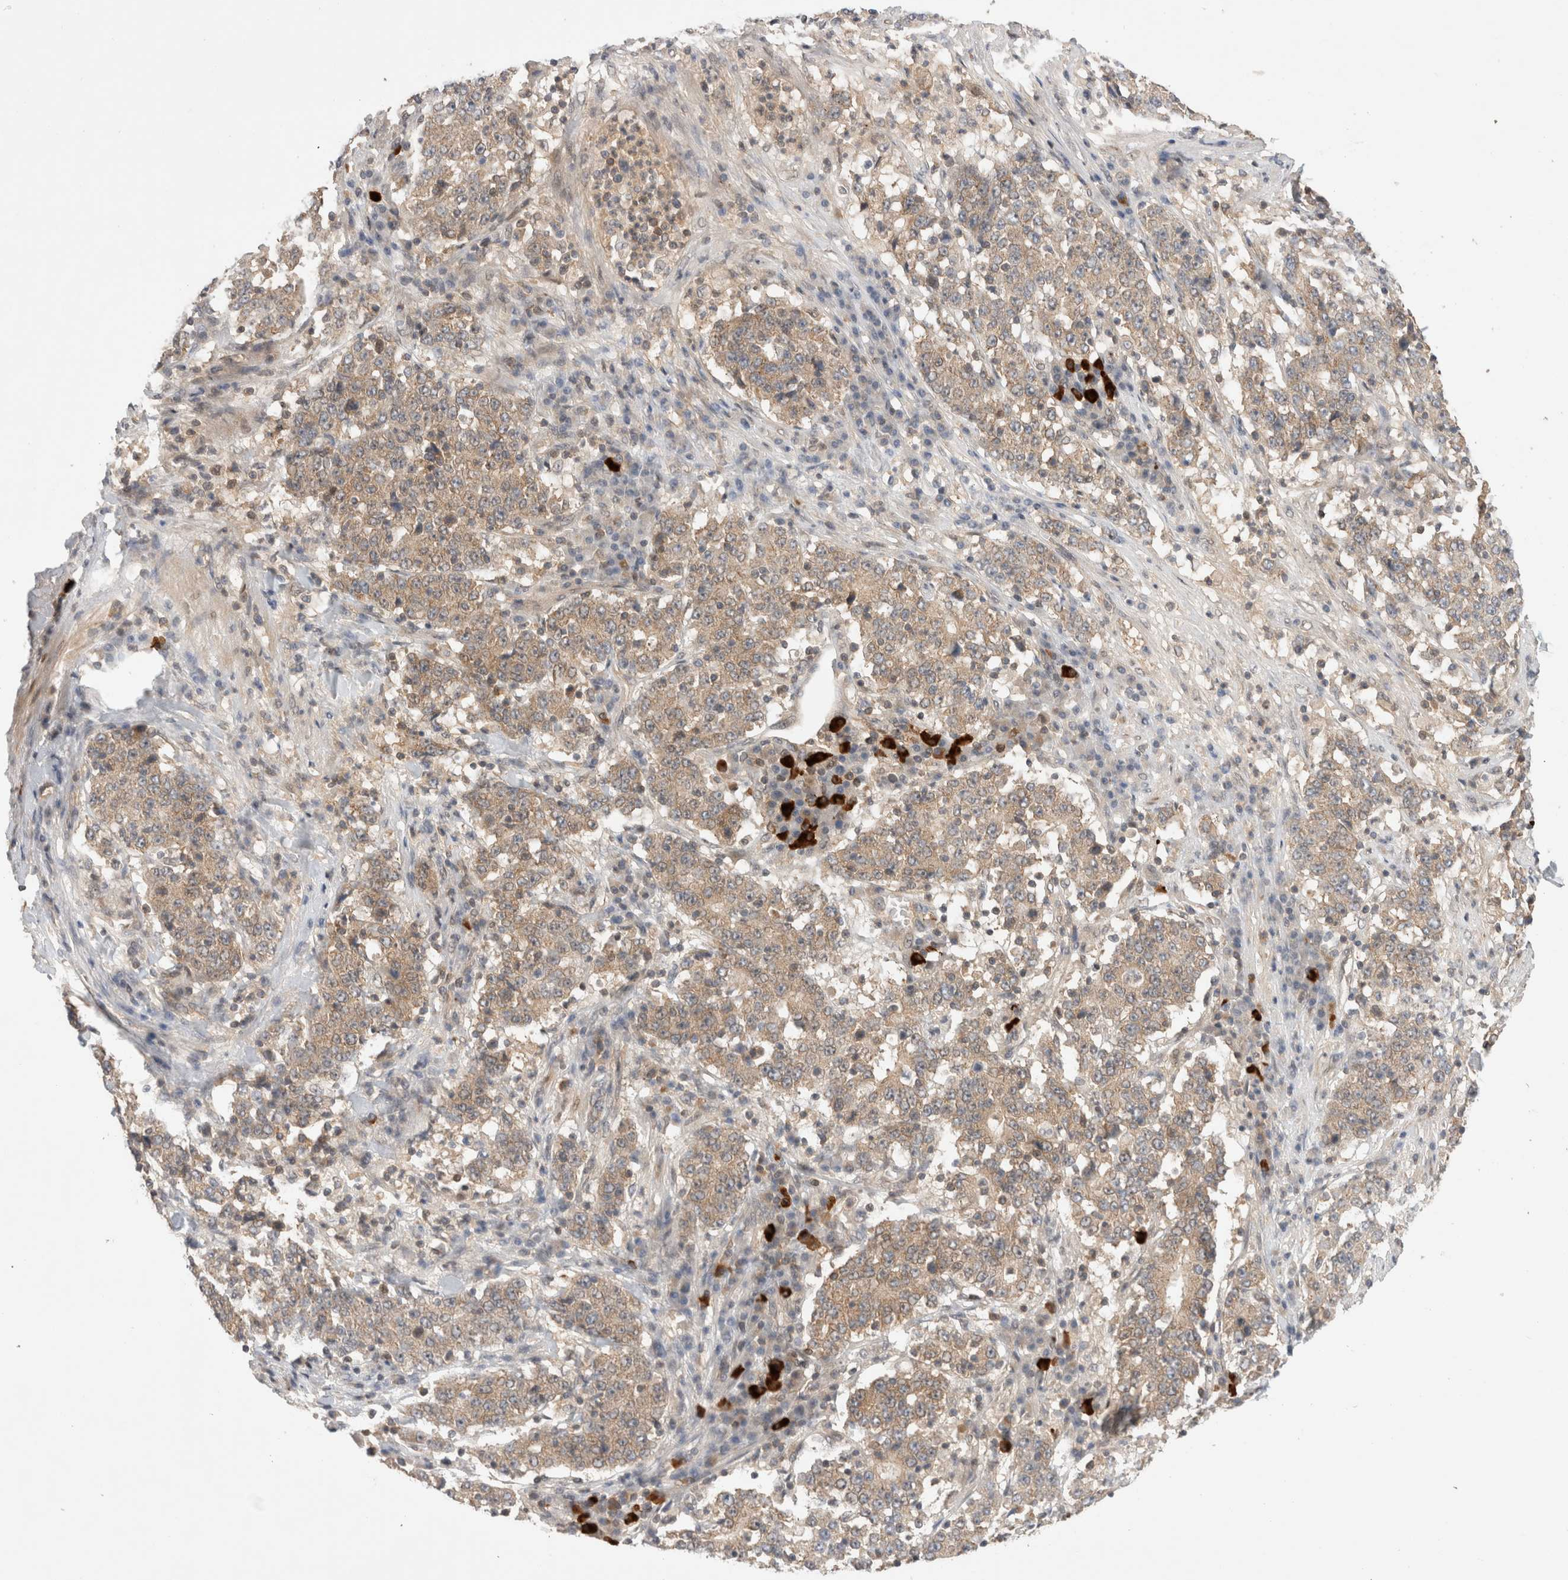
{"staining": {"intensity": "weak", "quantity": ">75%", "location": "cytoplasmic/membranous"}, "tissue": "stomach cancer", "cell_type": "Tumor cells", "image_type": "cancer", "snomed": [{"axis": "morphology", "description": "Adenocarcinoma, NOS"}, {"axis": "topography", "description": "Stomach"}], "caption": "A photomicrograph showing weak cytoplasmic/membranous expression in about >75% of tumor cells in stomach cancer, as visualized by brown immunohistochemical staining.", "gene": "NFKB1", "patient": {"sex": "male", "age": 59}}